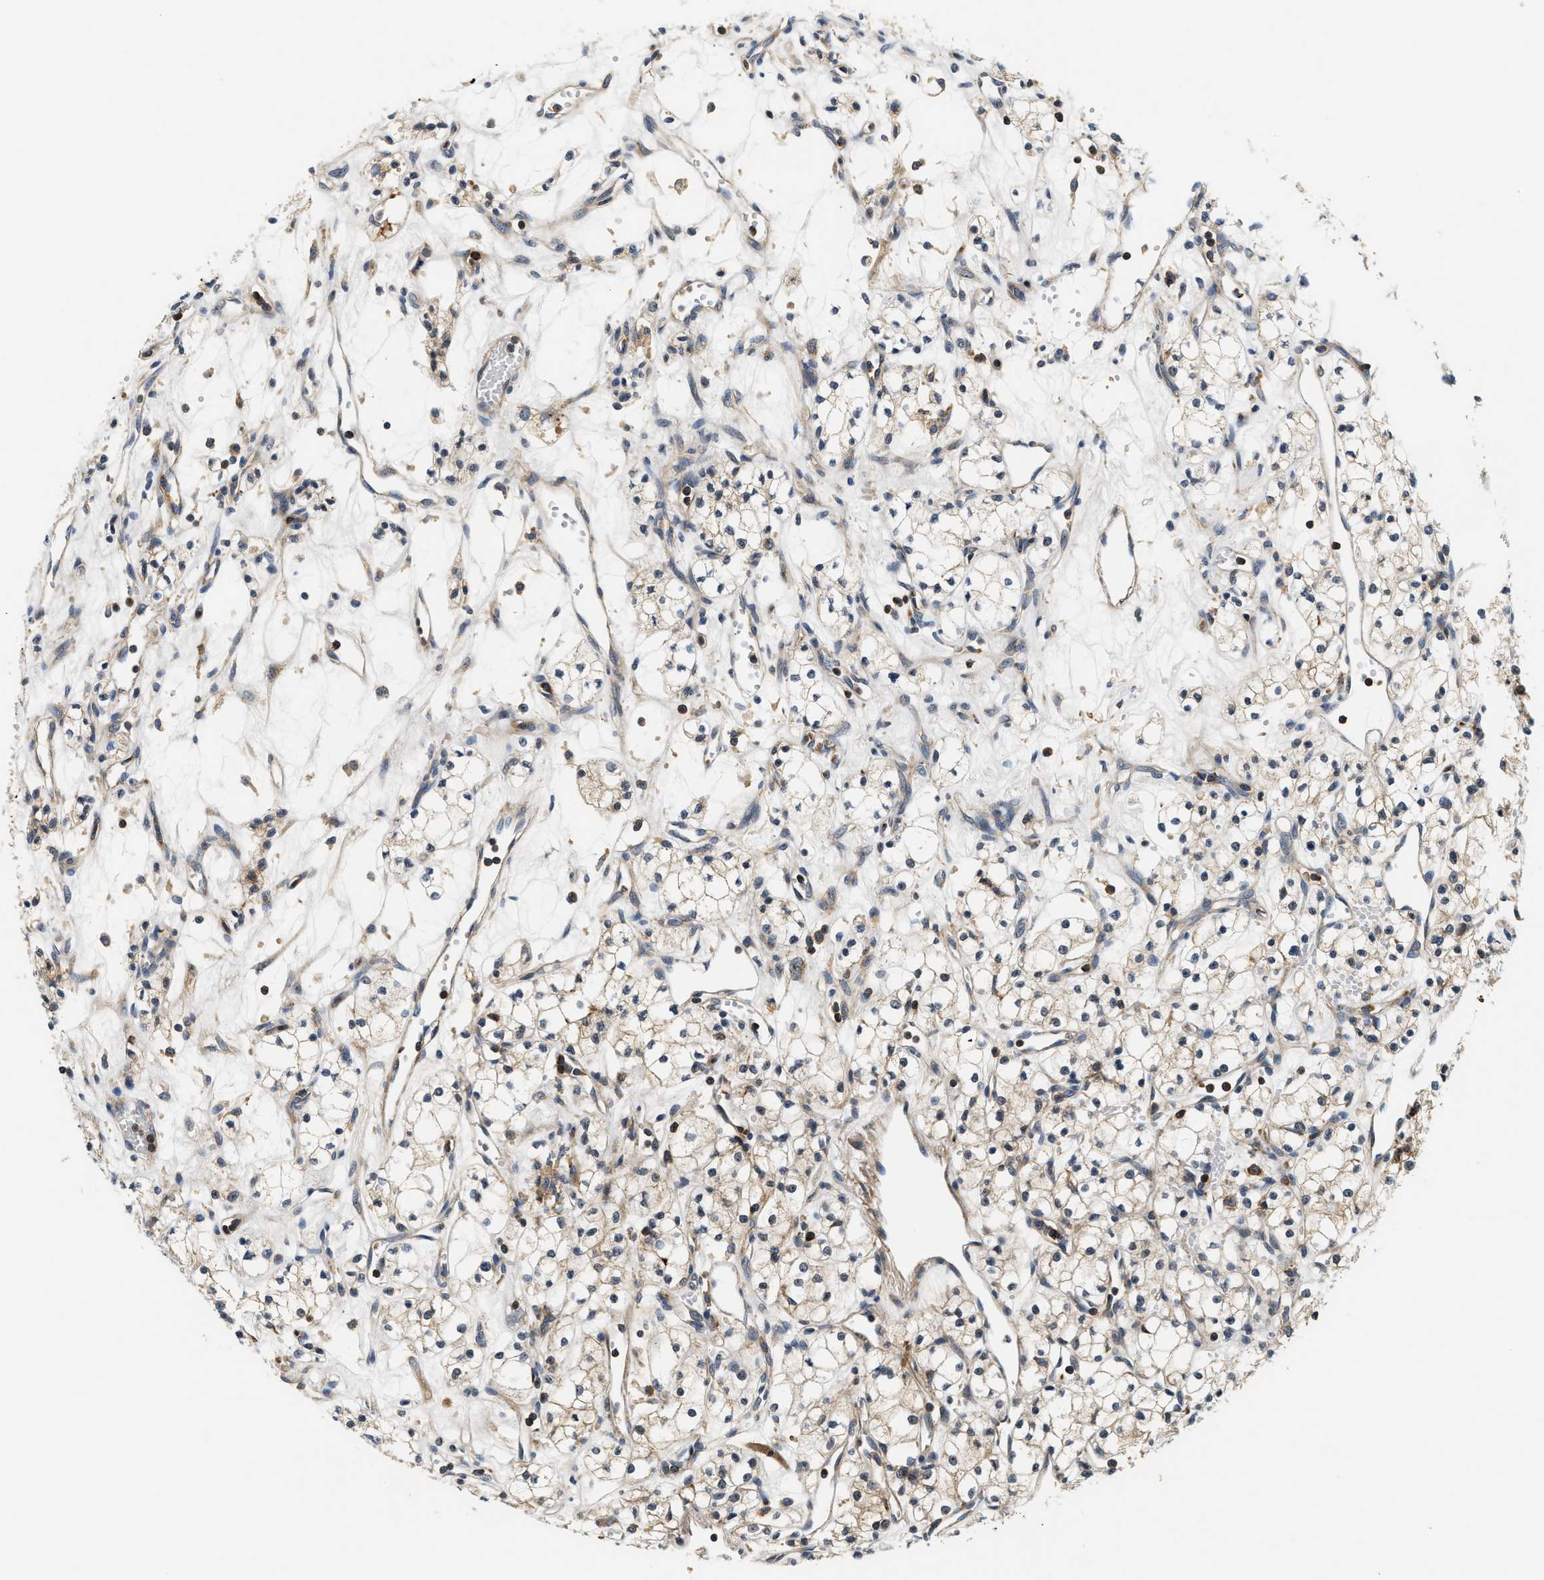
{"staining": {"intensity": "weak", "quantity": "25%-75%", "location": "cytoplasmic/membranous"}, "tissue": "renal cancer", "cell_type": "Tumor cells", "image_type": "cancer", "snomed": [{"axis": "morphology", "description": "Adenocarcinoma, NOS"}, {"axis": "topography", "description": "Kidney"}], "caption": "Weak cytoplasmic/membranous expression for a protein is present in about 25%-75% of tumor cells of renal adenocarcinoma using immunohistochemistry (IHC).", "gene": "SAMD9", "patient": {"sex": "male", "age": 59}}